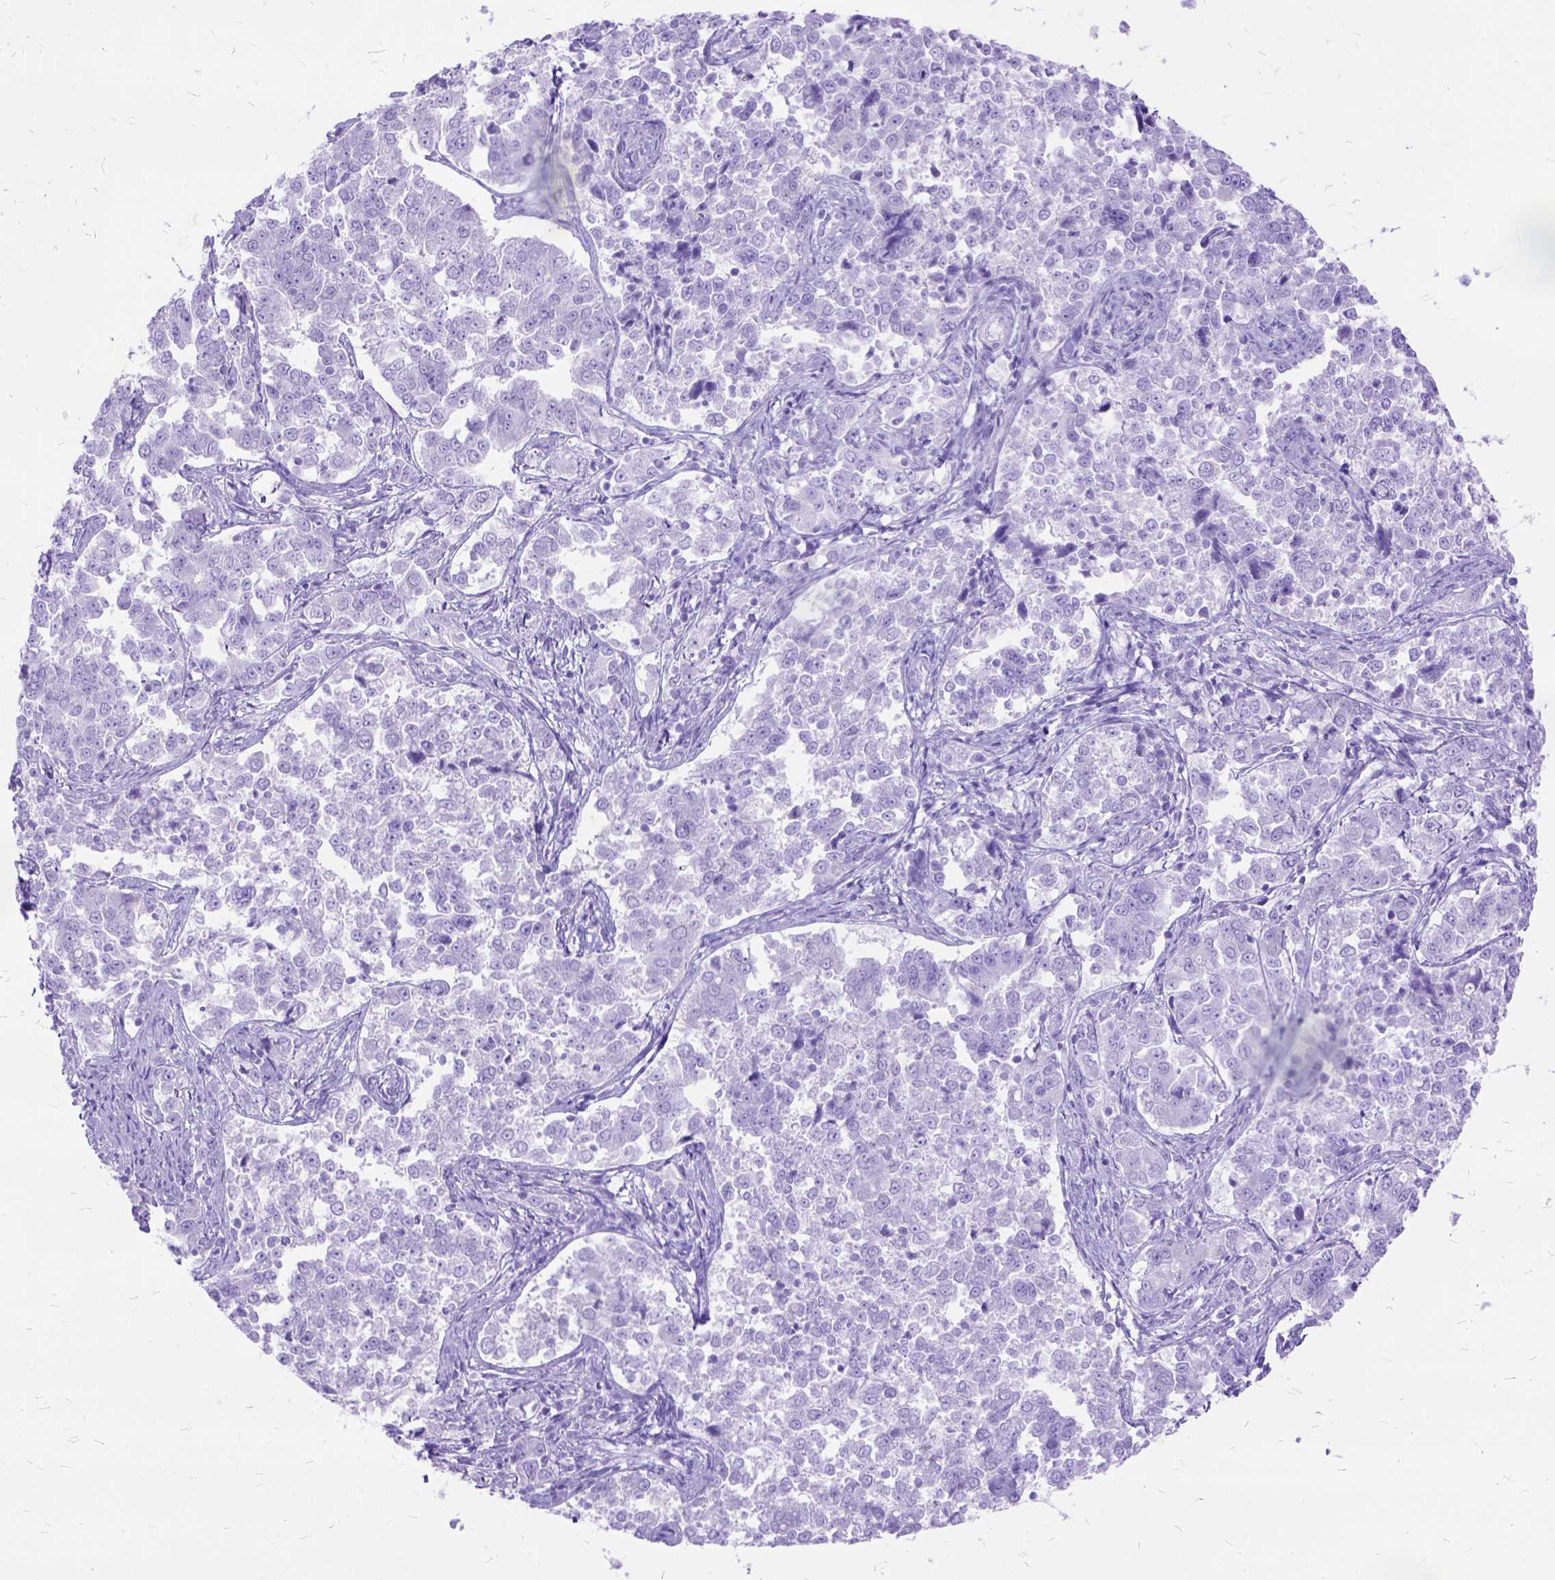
{"staining": {"intensity": "negative", "quantity": "none", "location": "none"}, "tissue": "endometrial cancer", "cell_type": "Tumor cells", "image_type": "cancer", "snomed": [{"axis": "morphology", "description": "Adenocarcinoma, NOS"}, {"axis": "topography", "description": "Endometrium"}], "caption": "An immunohistochemistry photomicrograph of endometrial adenocarcinoma is shown. There is no staining in tumor cells of endometrial adenocarcinoma. (DAB IHC visualized using brightfield microscopy, high magnification).", "gene": "DNAH2", "patient": {"sex": "female", "age": 43}}